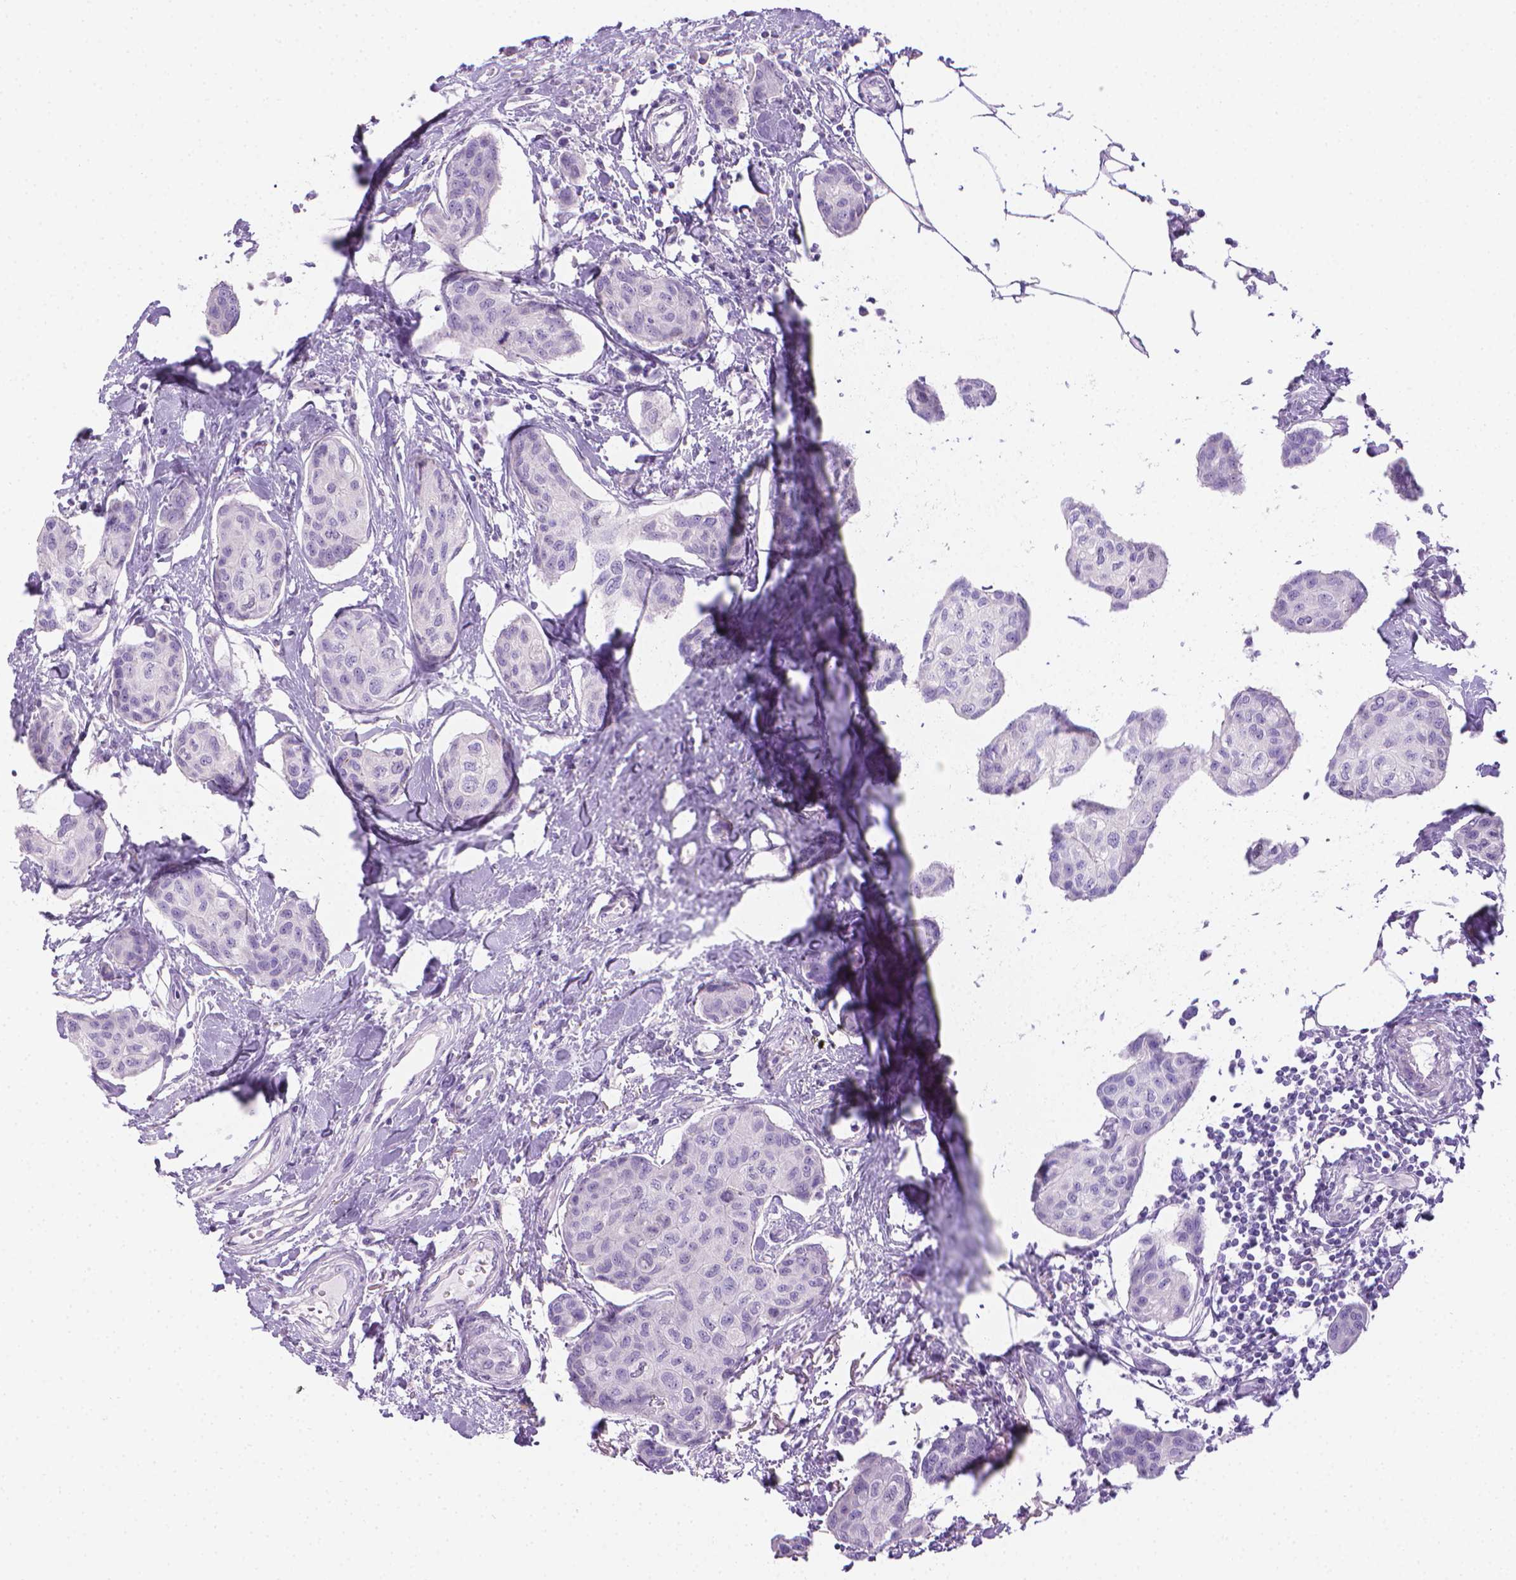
{"staining": {"intensity": "negative", "quantity": "none", "location": "none"}, "tissue": "breast cancer", "cell_type": "Tumor cells", "image_type": "cancer", "snomed": [{"axis": "morphology", "description": "Duct carcinoma"}, {"axis": "topography", "description": "Breast"}], "caption": "DAB (3,3'-diaminobenzidine) immunohistochemical staining of human breast cancer (invasive ductal carcinoma) displays no significant staining in tumor cells. (Brightfield microscopy of DAB immunohistochemistry (IHC) at high magnification).", "gene": "SPAG6", "patient": {"sex": "female", "age": 80}}